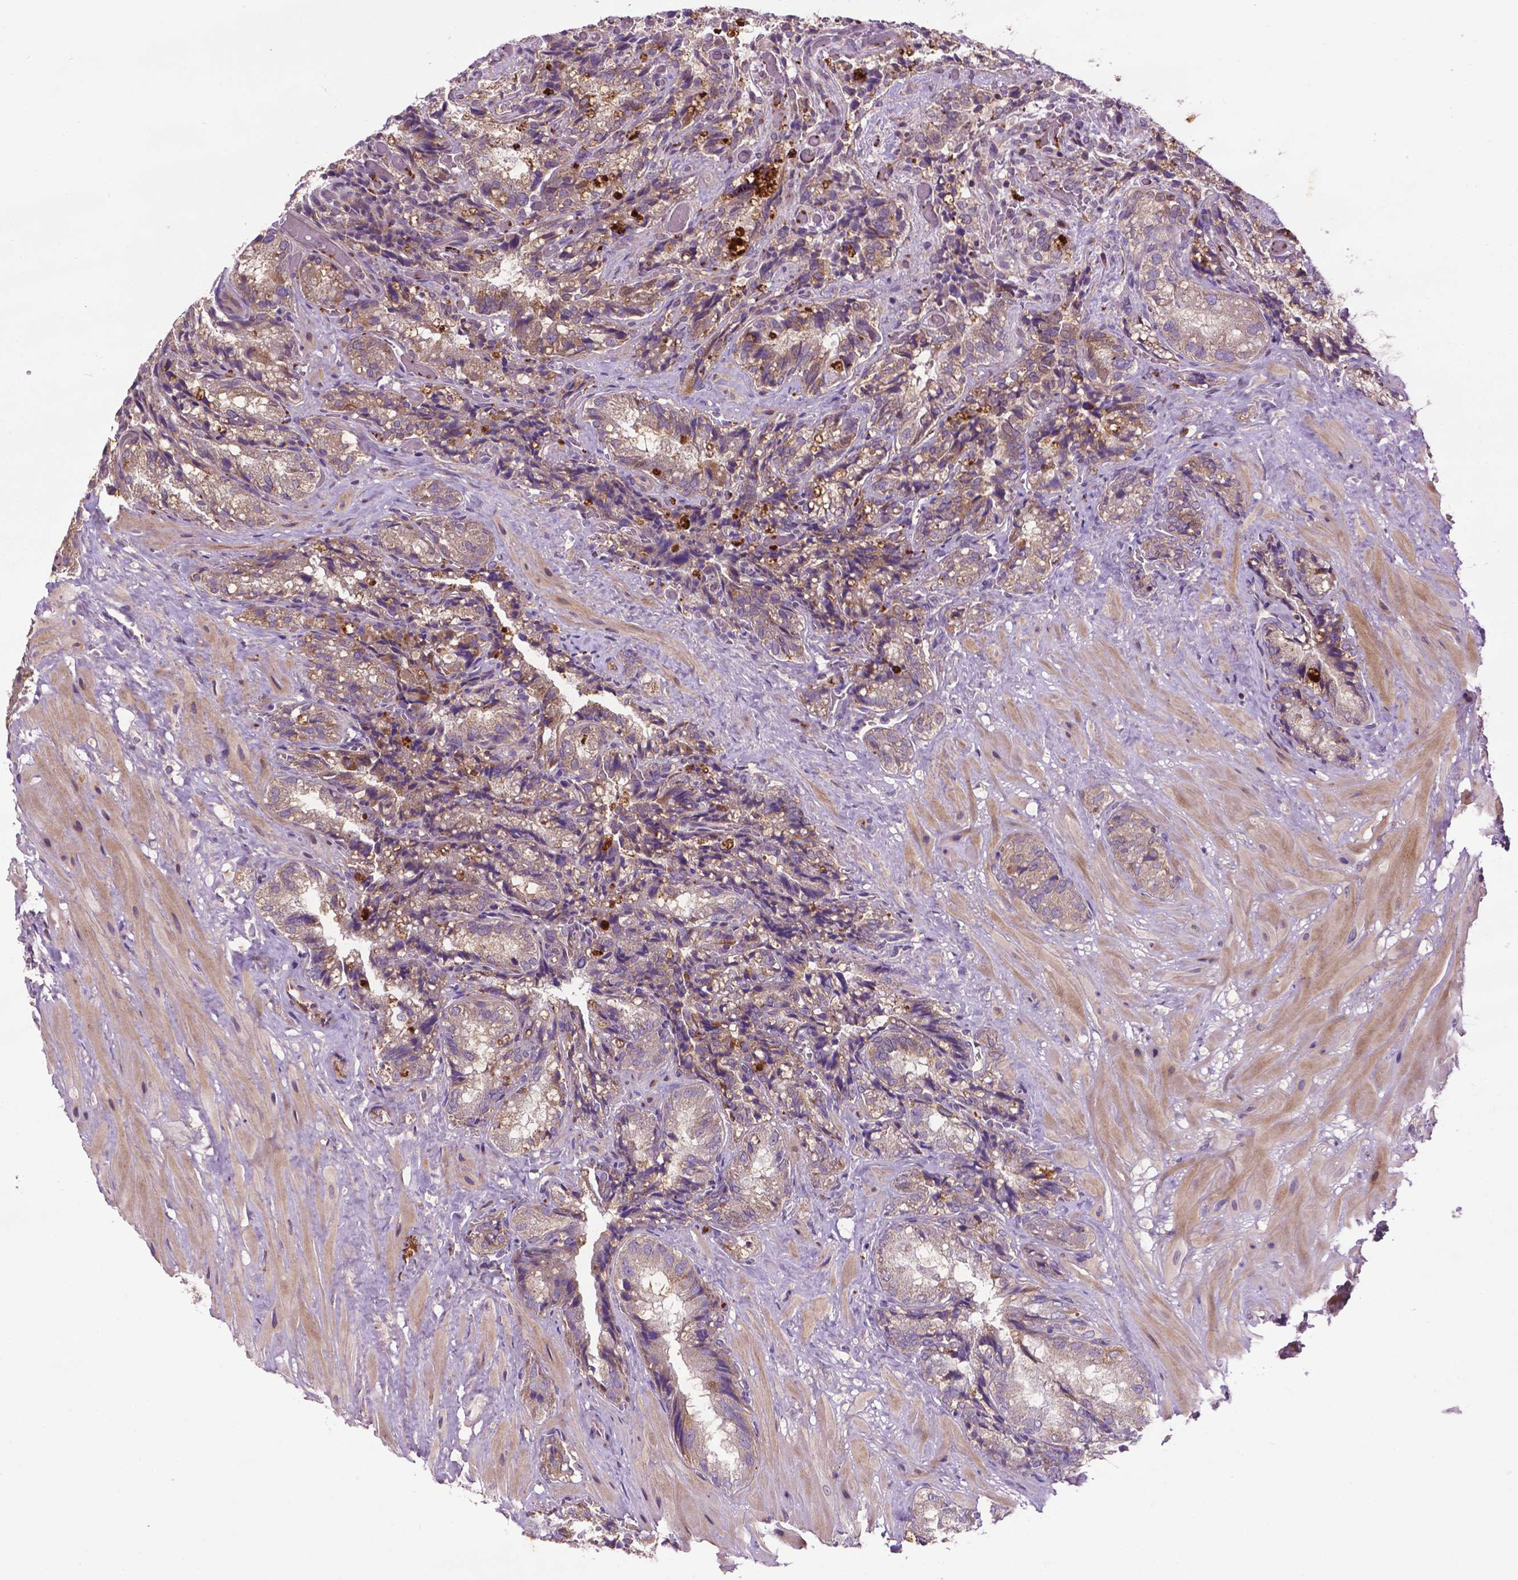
{"staining": {"intensity": "weak", "quantity": ">75%", "location": "cytoplasmic/membranous"}, "tissue": "seminal vesicle", "cell_type": "Glandular cells", "image_type": "normal", "snomed": [{"axis": "morphology", "description": "Normal tissue, NOS"}, {"axis": "topography", "description": "Seminal veicle"}], "caption": "Protein staining displays weak cytoplasmic/membranous staining in approximately >75% of glandular cells in normal seminal vesicle.", "gene": "SPNS2", "patient": {"sex": "male", "age": 57}}